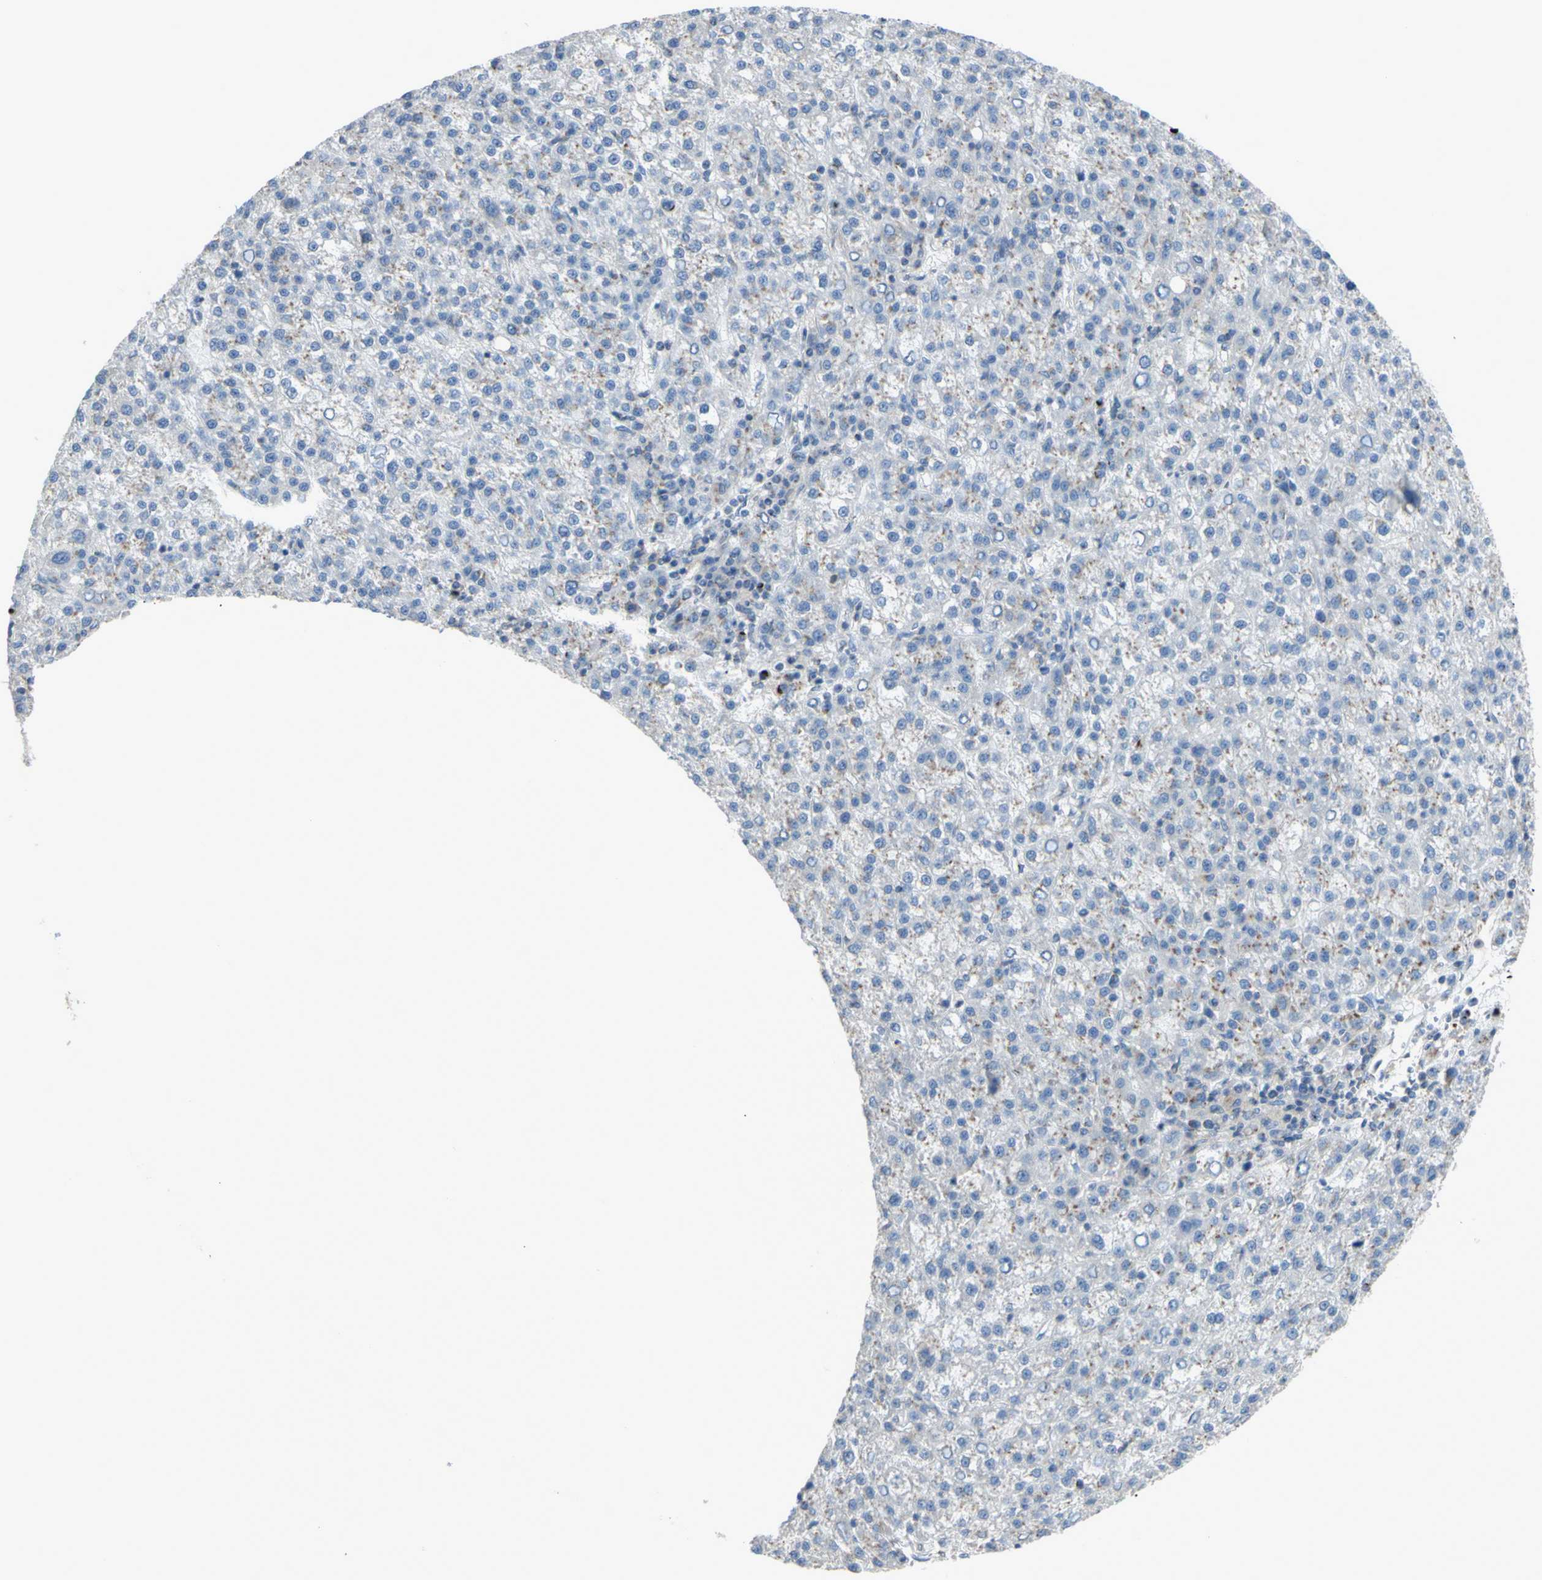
{"staining": {"intensity": "moderate", "quantity": "<25%", "location": "cytoplasmic/membranous"}, "tissue": "liver cancer", "cell_type": "Tumor cells", "image_type": "cancer", "snomed": [{"axis": "morphology", "description": "Carcinoma, Hepatocellular, NOS"}, {"axis": "topography", "description": "Liver"}], "caption": "Immunohistochemistry (IHC) staining of hepatocellular carcinoma (liver), which displays low levels of moderate cytoplasmic/membranous staining in about <25% of tumor cells indicating moderate cytoplasmic/membranous protein staining. The staining was performed using DAB (brown) for protein detection and nuclei were counterstained in hematoxylin (blue).", "gene": "B4GALT3", "patient": {"sex": "female", "age": 58}}